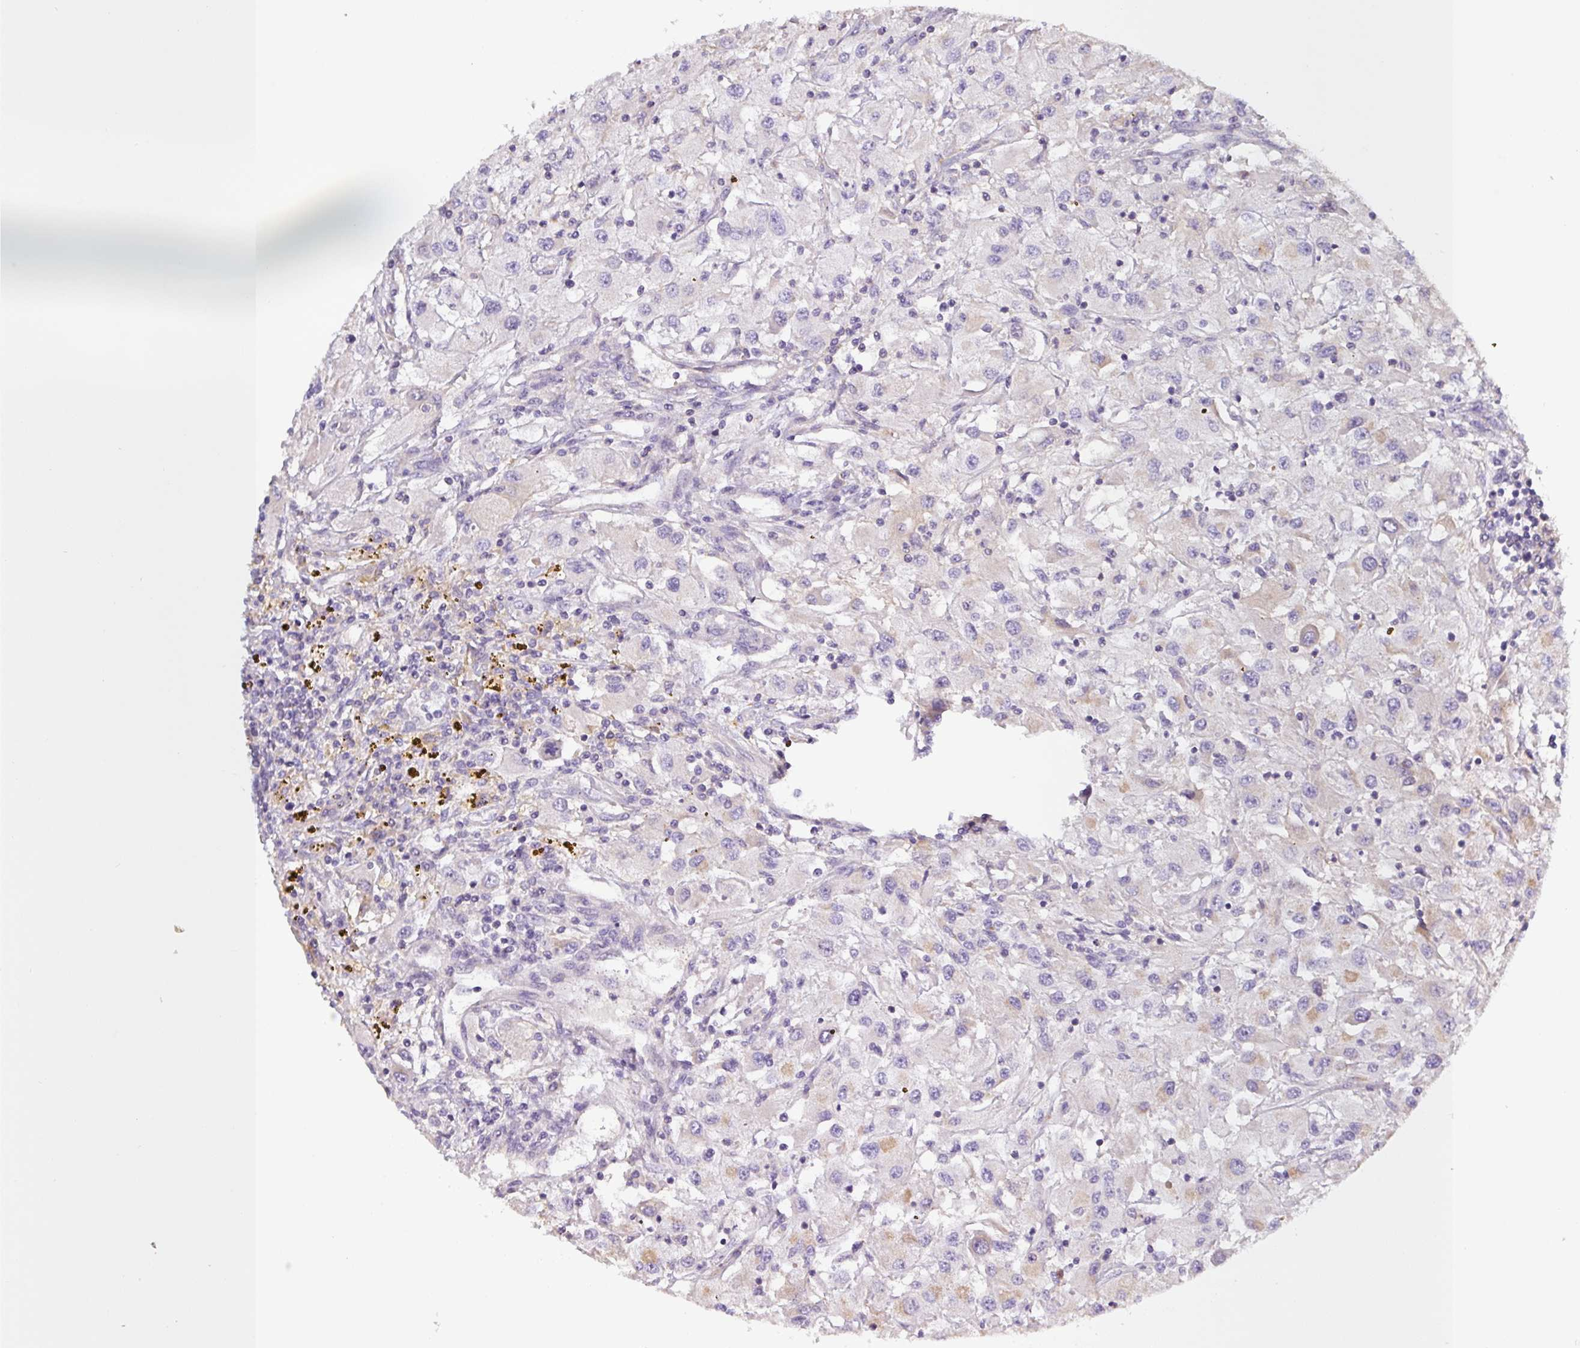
{"staining": {"intensity": "negative", "quantity": "none", "location": "none"}, "tissue": "renal cancer", "cell_type": "Tumor cells", "image_type": "cancer", "snomed": [{"axis": "morphology", "description": "Adenocarcinoma, NOS"}, {"axis": "topography", "description": "Kidney"}], "caption": "There is no significant positivity in tumor cells of adenocarcinoma (renal).", "gene": "SFTPB", "patient": {"sex": "female", "age": 67}}